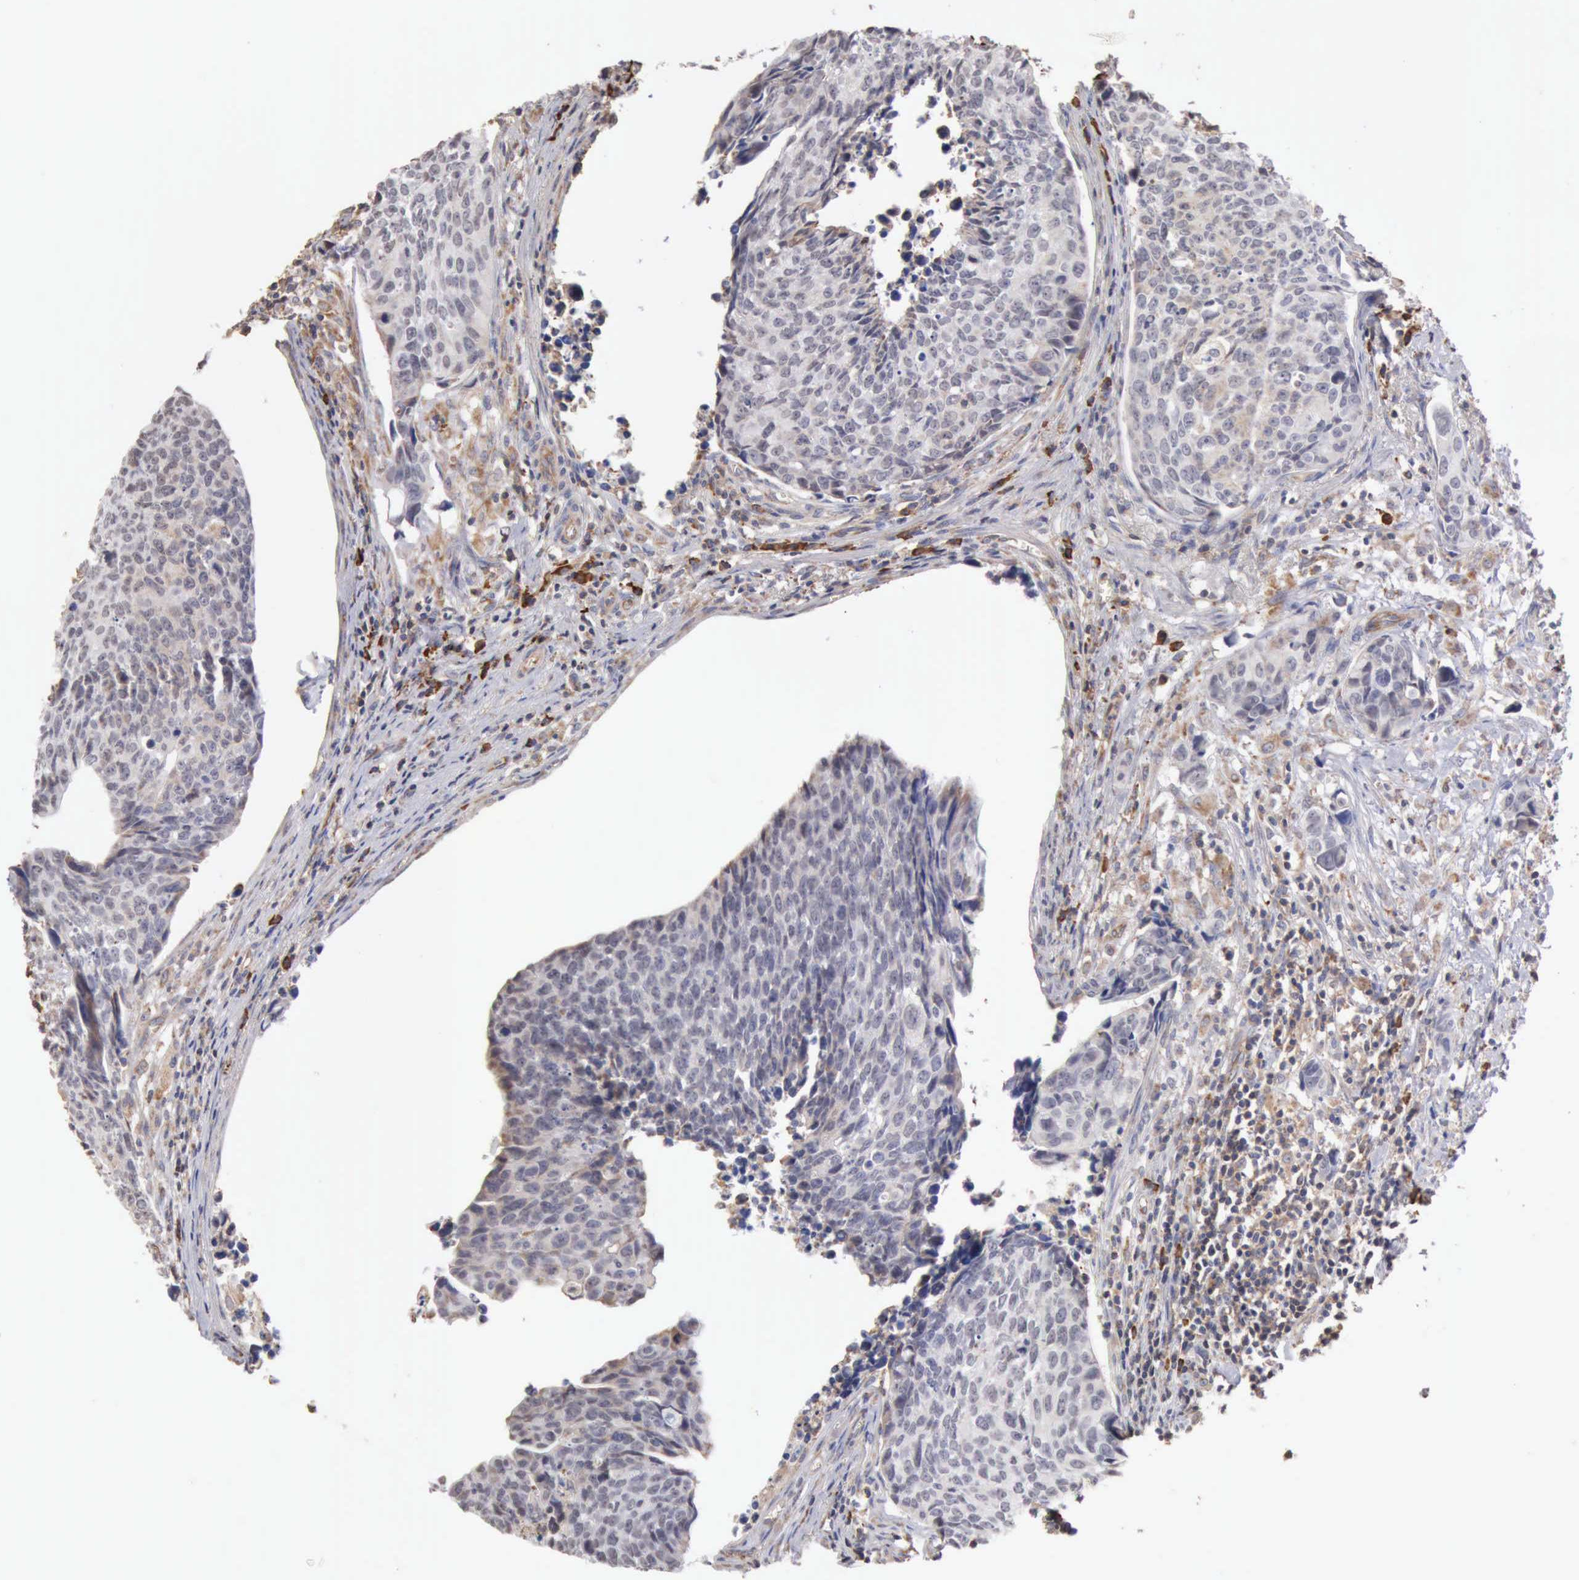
{"staining": {"intensity": "negative", "quantity": "none", "location": "none"}, "tissue": "urothelial cancer", "cell_type": "Tumor cells", "image_type": "cancer", "snomed": [{"axis": "morphology", "description": "Urothelial carcinoma, High grade"}, {"axis": "topography", "description": "Urinary bladder"}], "caption": "A micrograph of human high-grade urothelial carcinoma is negative for staining in tumor cells. (Brightfield microscopy of DAB immunohistochemistry at high magnification).", "gene": "GPR101", "patient": {"sex": "male", "age": 81}}